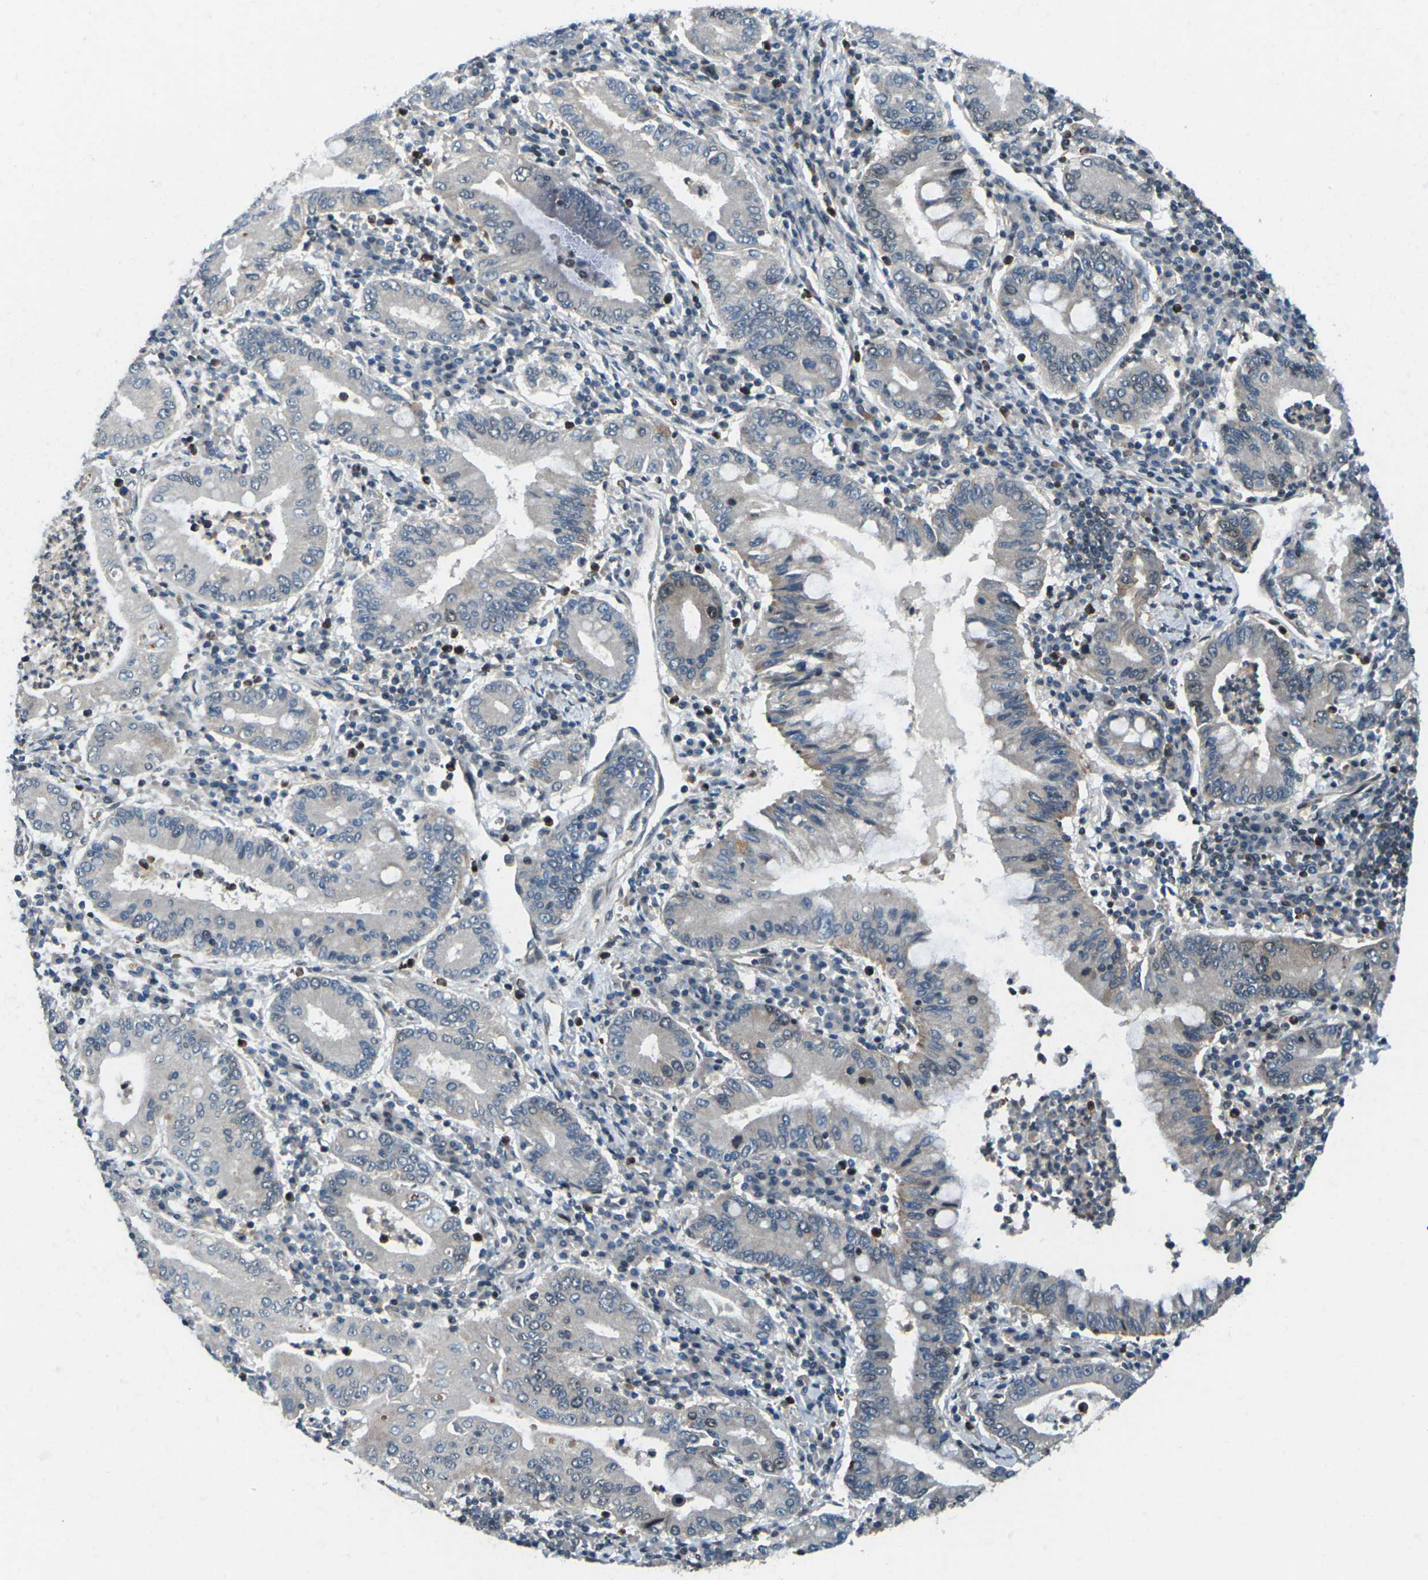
{"staining": {"intensity": "weak", "quantity": "<25%", "location": "cytoplasmic/membranous"}, "tissue": "stomach cancer", "cell_type": "Tumor cells", "image_type": "cancer", "snomed": [{"axis": "morphology", "description": "Normal tissue, NOS"}, {"axis": "morphology", "description": "Adenocarcinoma, NOS"}, {"axis": "topography", "description": "Esophagus"}, {"axis": "topography", "description": "Stomach, upper"}, {"axis": "topography", "description": "Peripheral nerve tissue"}], "caption": "High power microscopy photomicrograph of an immunohistochemistry (IHC) photomicrograph of adenocarcinoma (stomach), revealing no significant expression in tumor cells.", "gene": "UBE2S", "patient": {"sex": "male", "age": 62}}